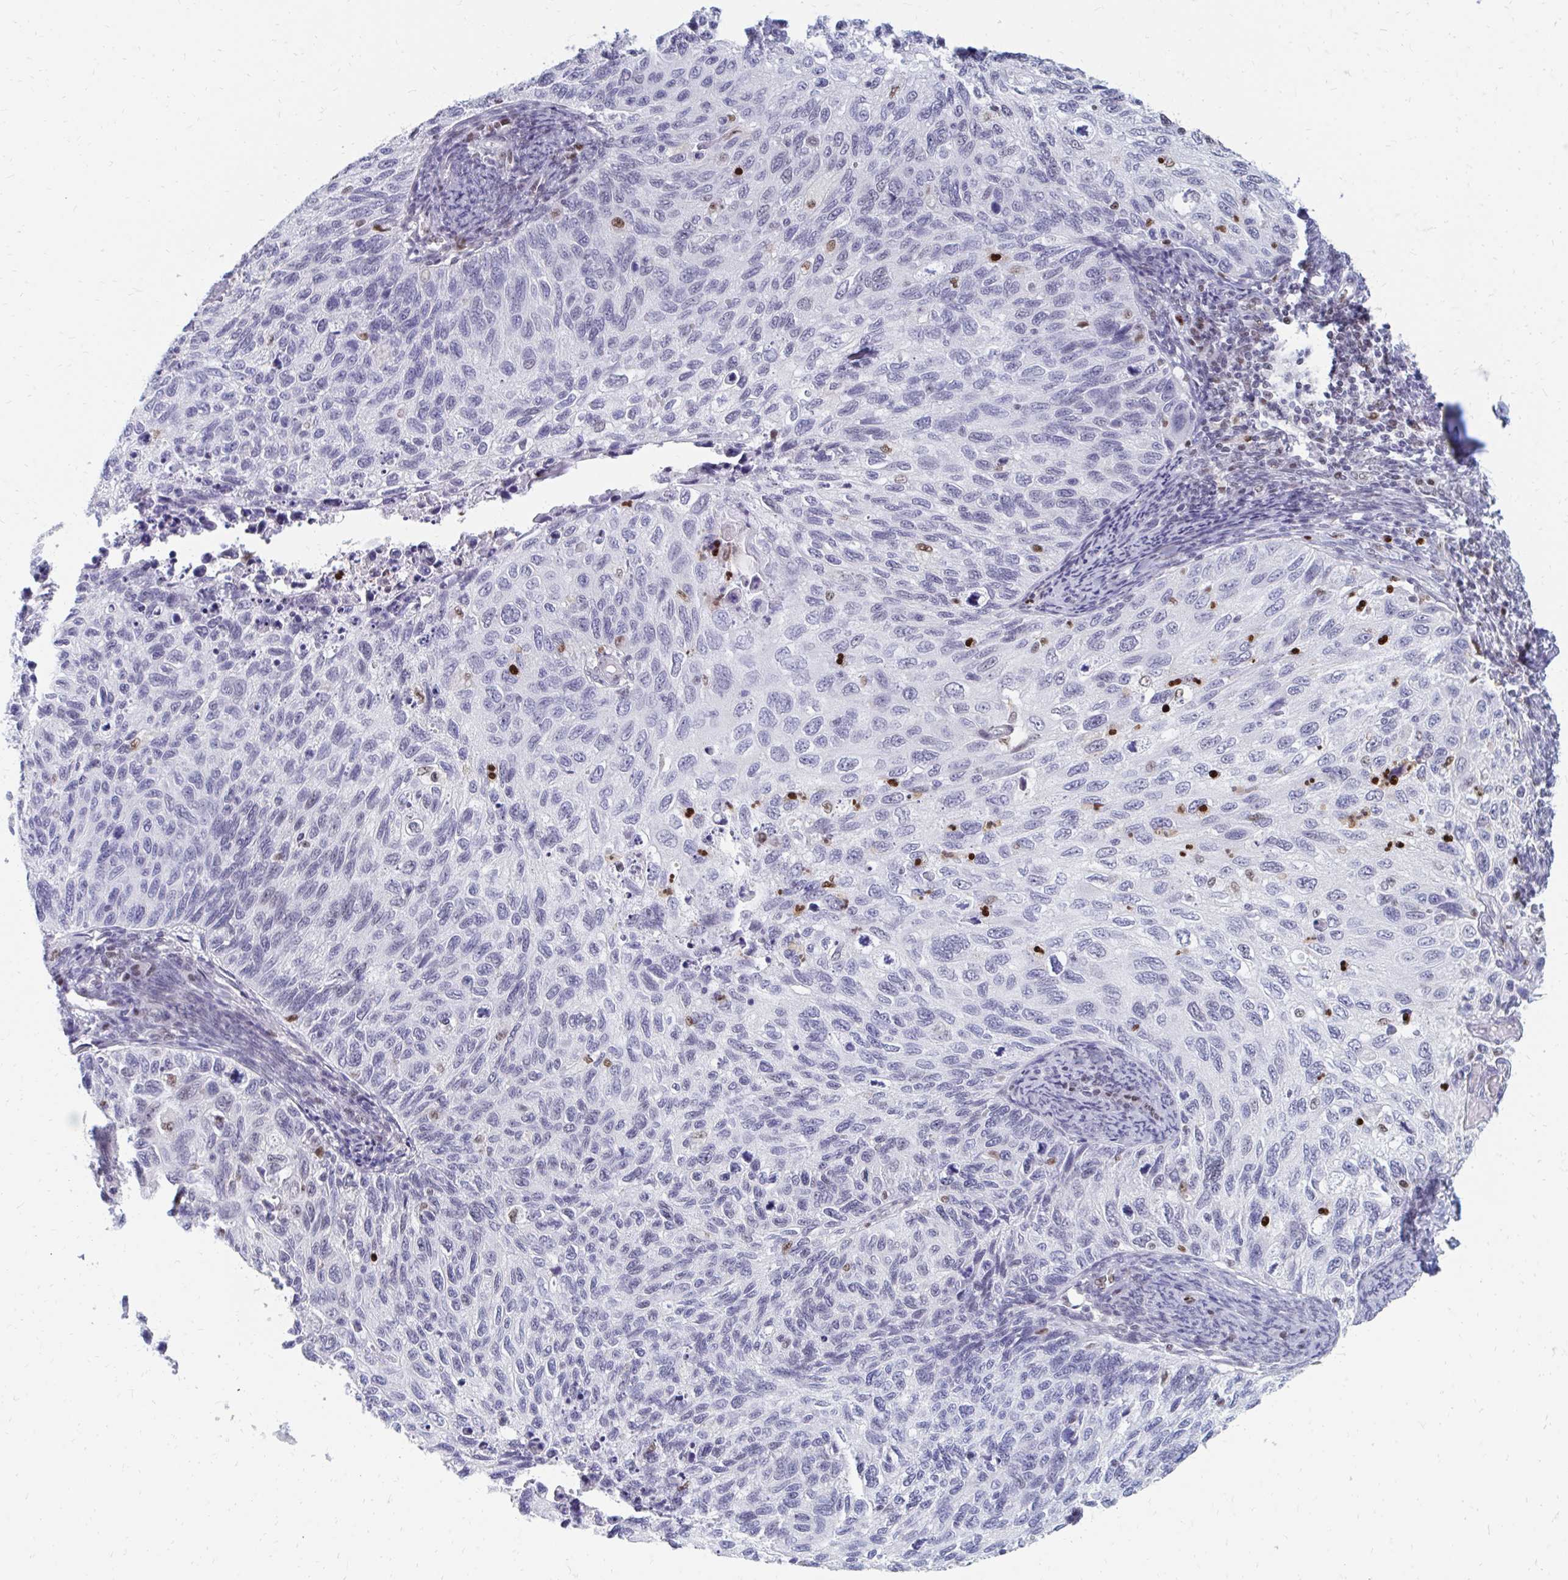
{"staining": {"intensity": "weak", "quantity": "<25%", "location": "nuclear"}, "tissue": "cervical cancer", "cell_type": "Tumor cells", "image_type": "cancer", "snomed": [{"axis": "morphology", "description": "Squamous cell carcinoma, NOS"}, {"axis": "topography", "description": "Cervix"}], "caption": "Immunohistochemical staining of squamous cell carcinoma (cervical) displays no significant staining in tumor cells. The staining was performed using DAB (3,3'-diaminobenzidine) to visualize the protein expression in brown, while the nuclei were stained in blue with hematoxylin (Magnification: 20x).", "gene": "PLK3", "patient": {"sex": "female", "age": 70}}